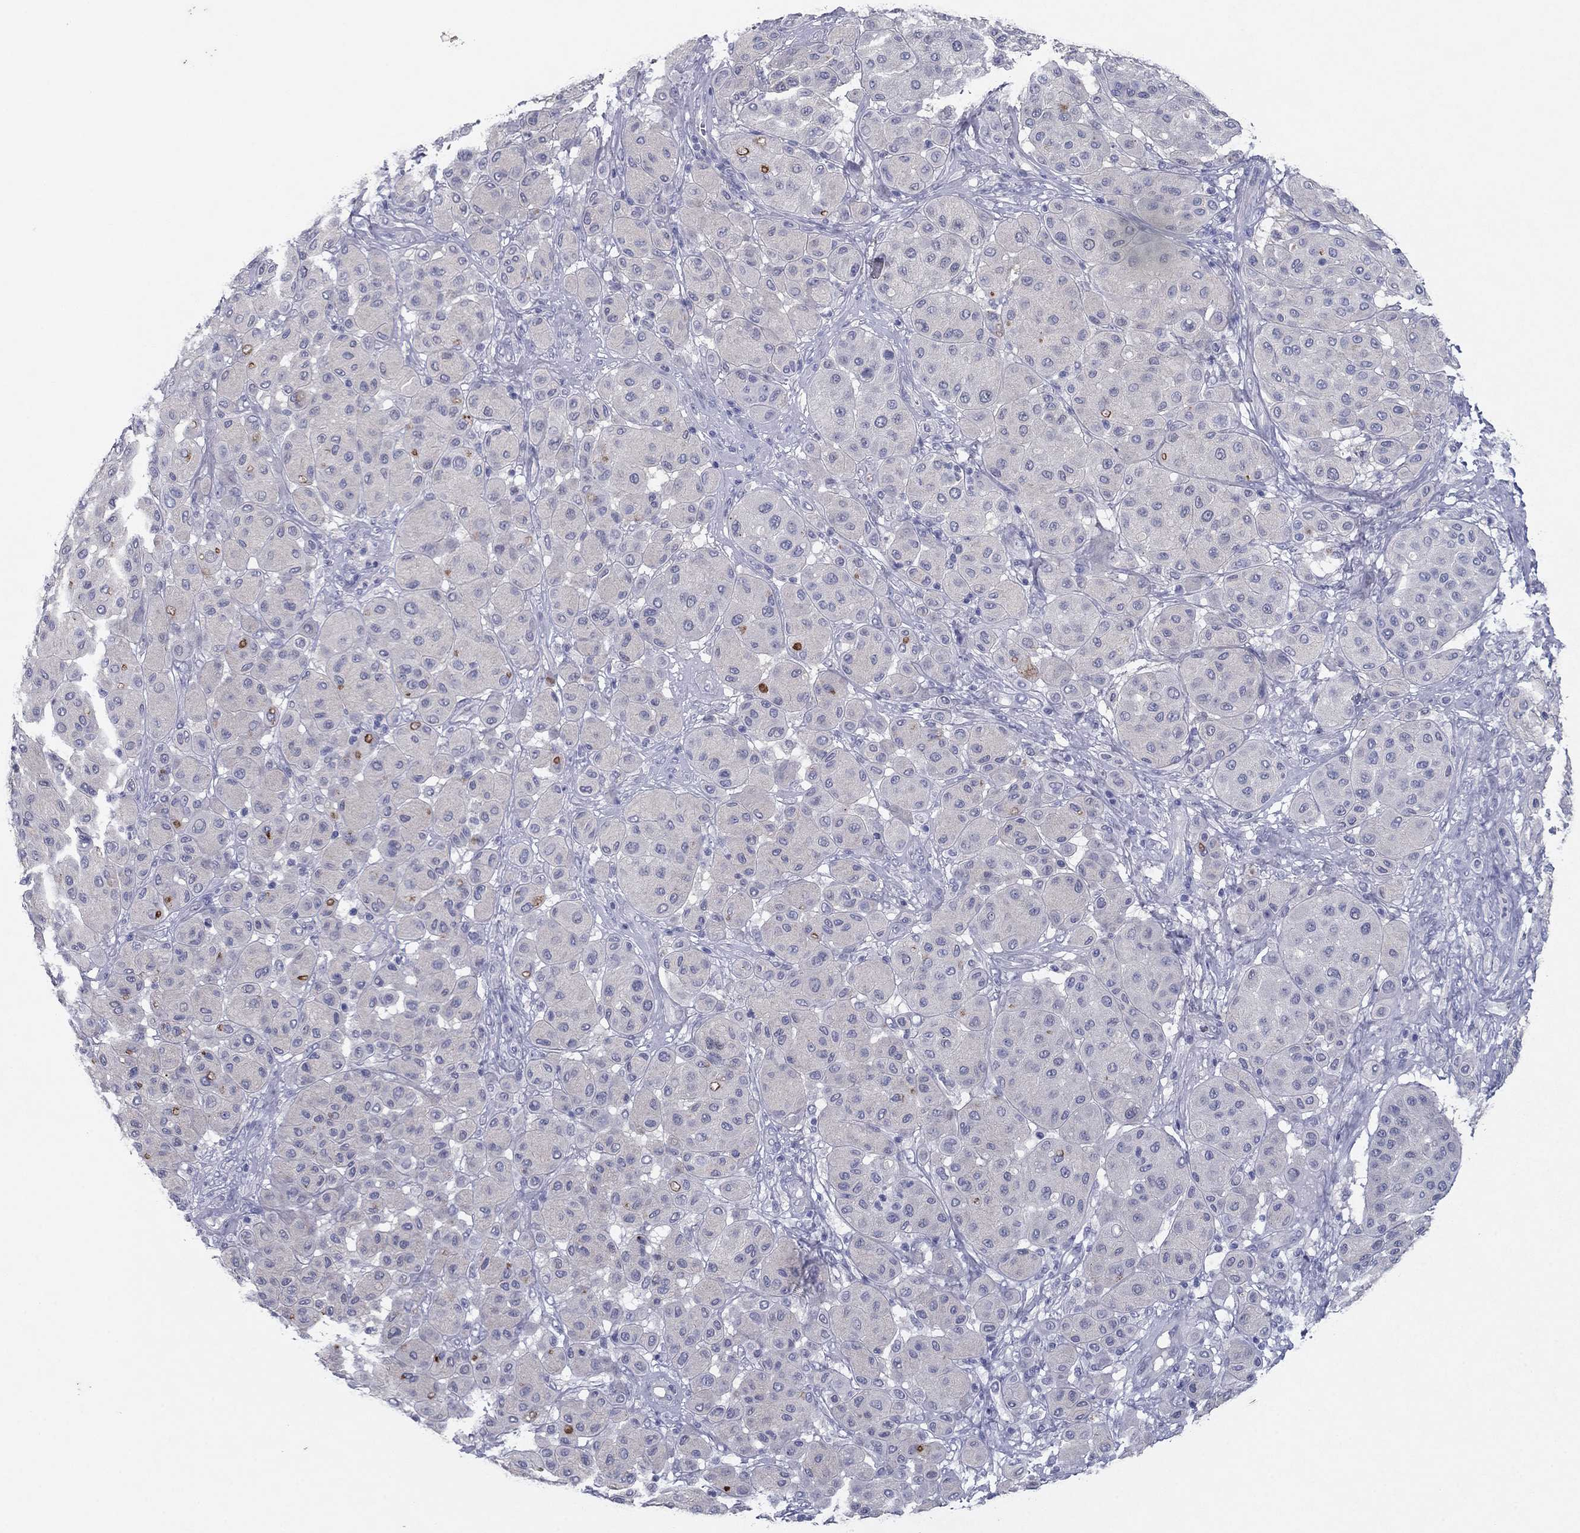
{"staining": {"intensity": "negative", "quantity": "none", "location": "none"}, "tissue": "melanoma", "cell_type": "Tumor cells", "image_type": "cancer", "snomed": [{"axis": "morphology", "description": "Malignant melanoma, Metastatic site"}, {"axis": "topography", "description": "Smooth muscle"}], "caption": "This image is of malignant melanoma (metastatic site) stained with immunohistochemistry to label a protein in brown with the nuclei are counter-stained blue. There is no expression in tumor cells. (Stains: DAB (3,3'-diaminobenzidine) immunohistochemistry (IHC) with hematoxylin counter stain, Microscopy: brightfield microscopy at high magnification).", "gene": "PLS1", "patient": {"sex": "male", "age": 41}}